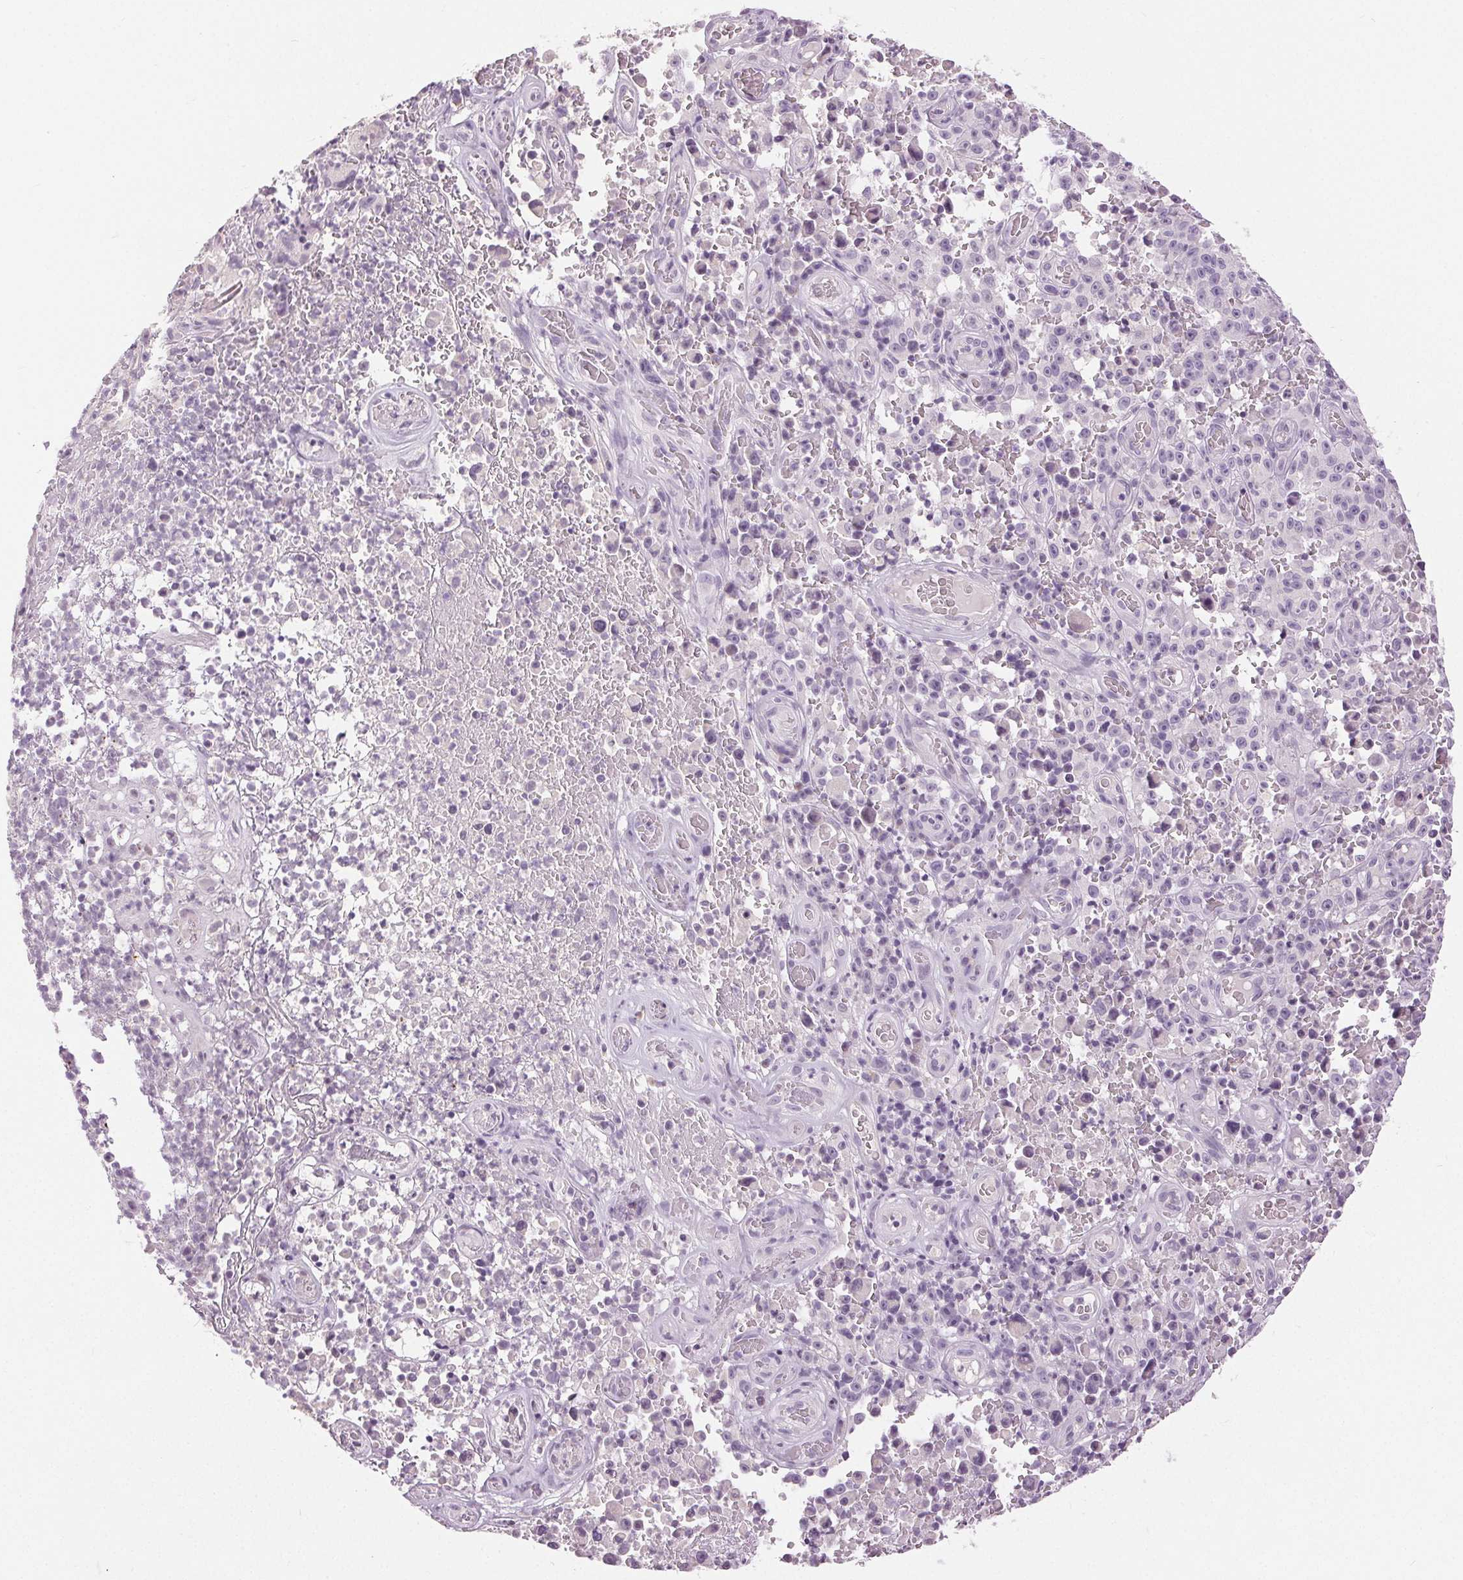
{"staining": {"intensity": "negative", "quantity": "none", "location": "none"}, "tissue": "melanoma", "cell_type": "Tumor cells", "image_type": "cancer", "snomed": [{"axis": "morphology", "description": "Malignant melanoma, NOS"}, {"axis": "topography", "description": "Skin"}], "caption": "Tumor cells are negative for protein expression in human malignant melanoma.", "gene": "DSG3", "patient": {"sex": "female", "age": 82}}